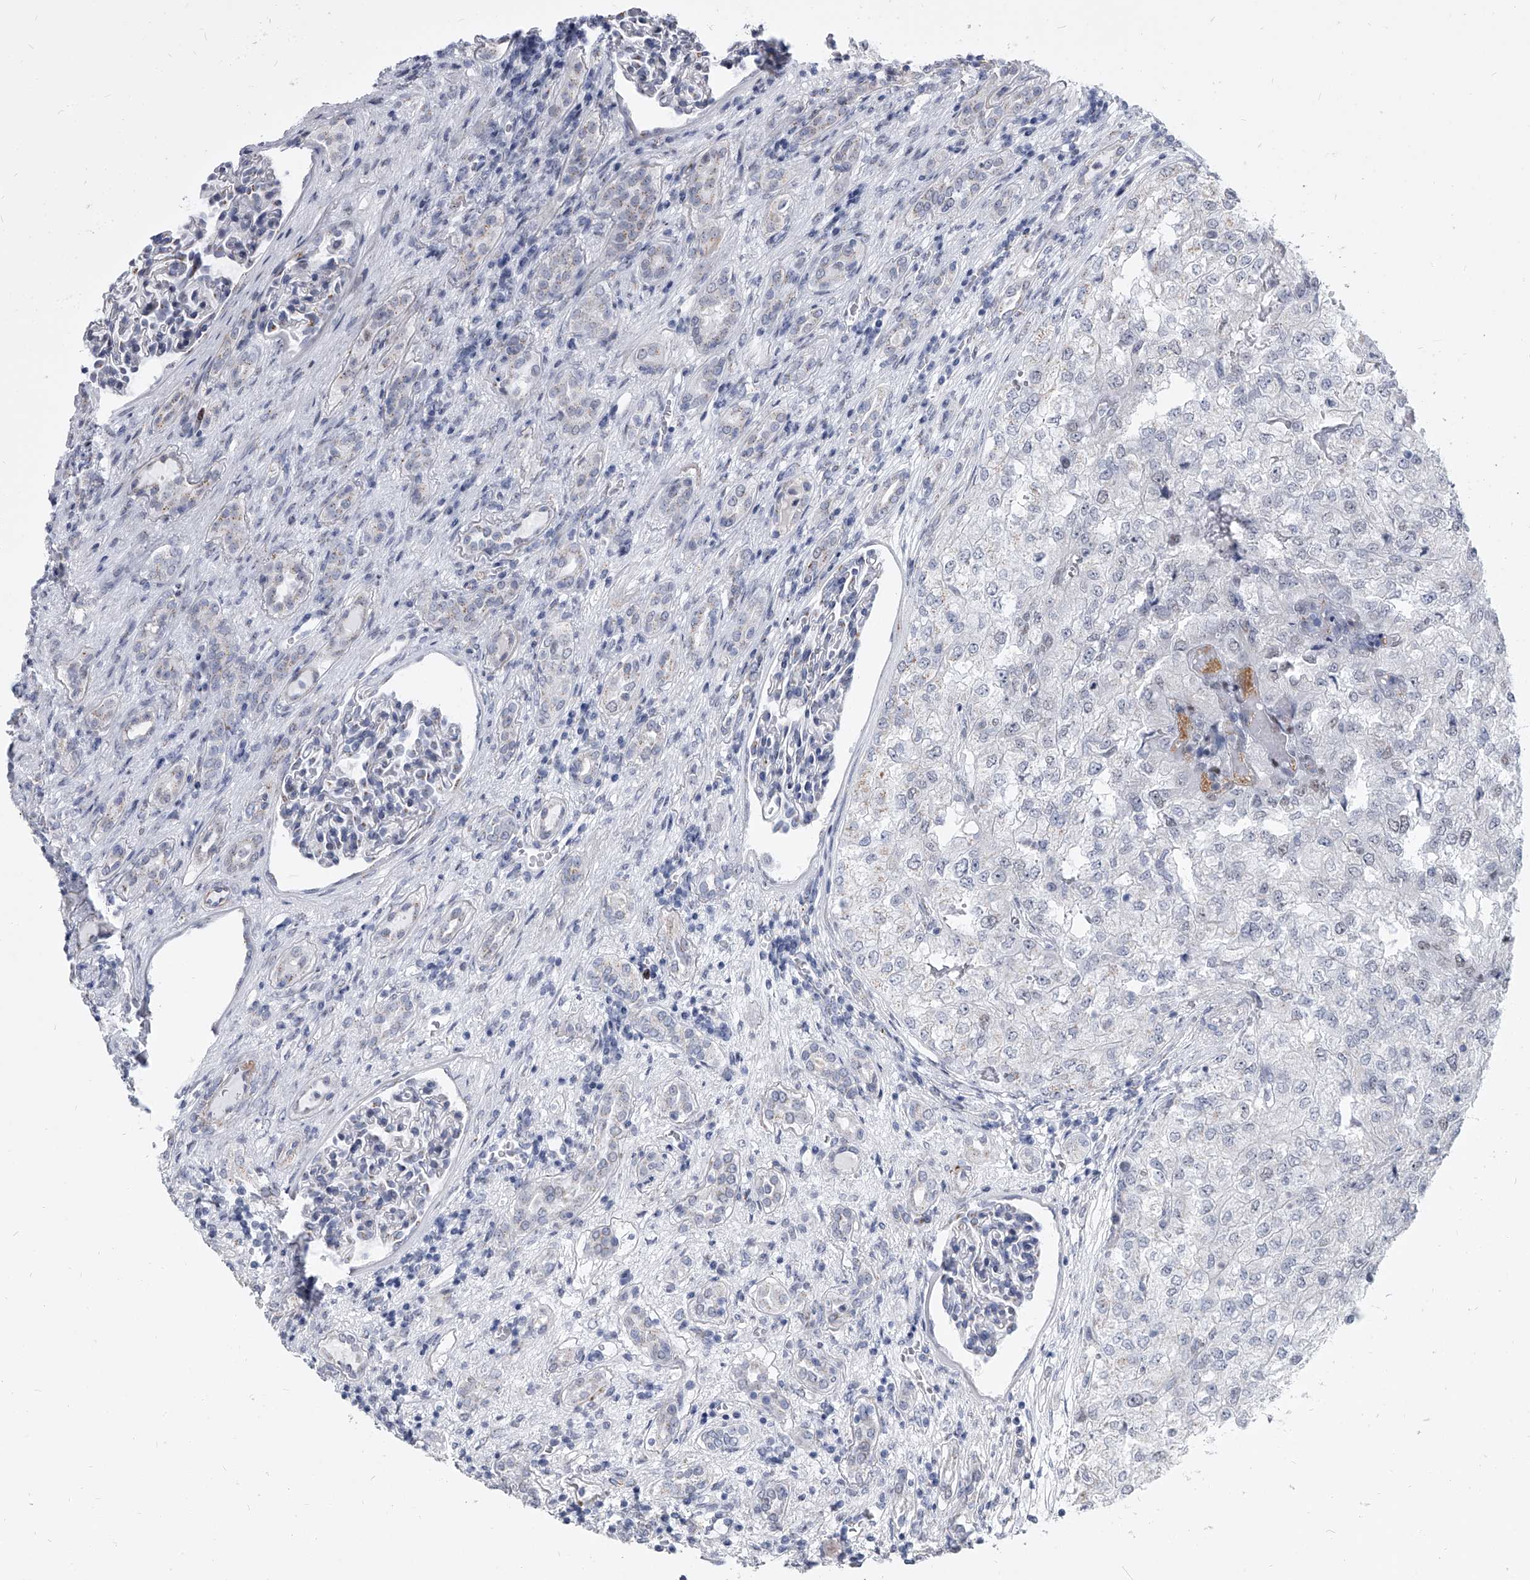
{"staining": {"intensity": "negative", "quantity": "none", "location": "none"}, "tissue": "renal cancer", "cell_type": "Tumor cells", "image_type": "cancer", "snomed": [{"axis": "morphology", "description": "Adenocarcinoma, NOS"}, {"axis": "topography", "description": "Kidney"}], "caption": "Tumor cells are negative for brown protein staining in renal cancer (adenocarcinoma).", "gene": "EVA1C", "patient": {"sex": "female", "age": 54}}